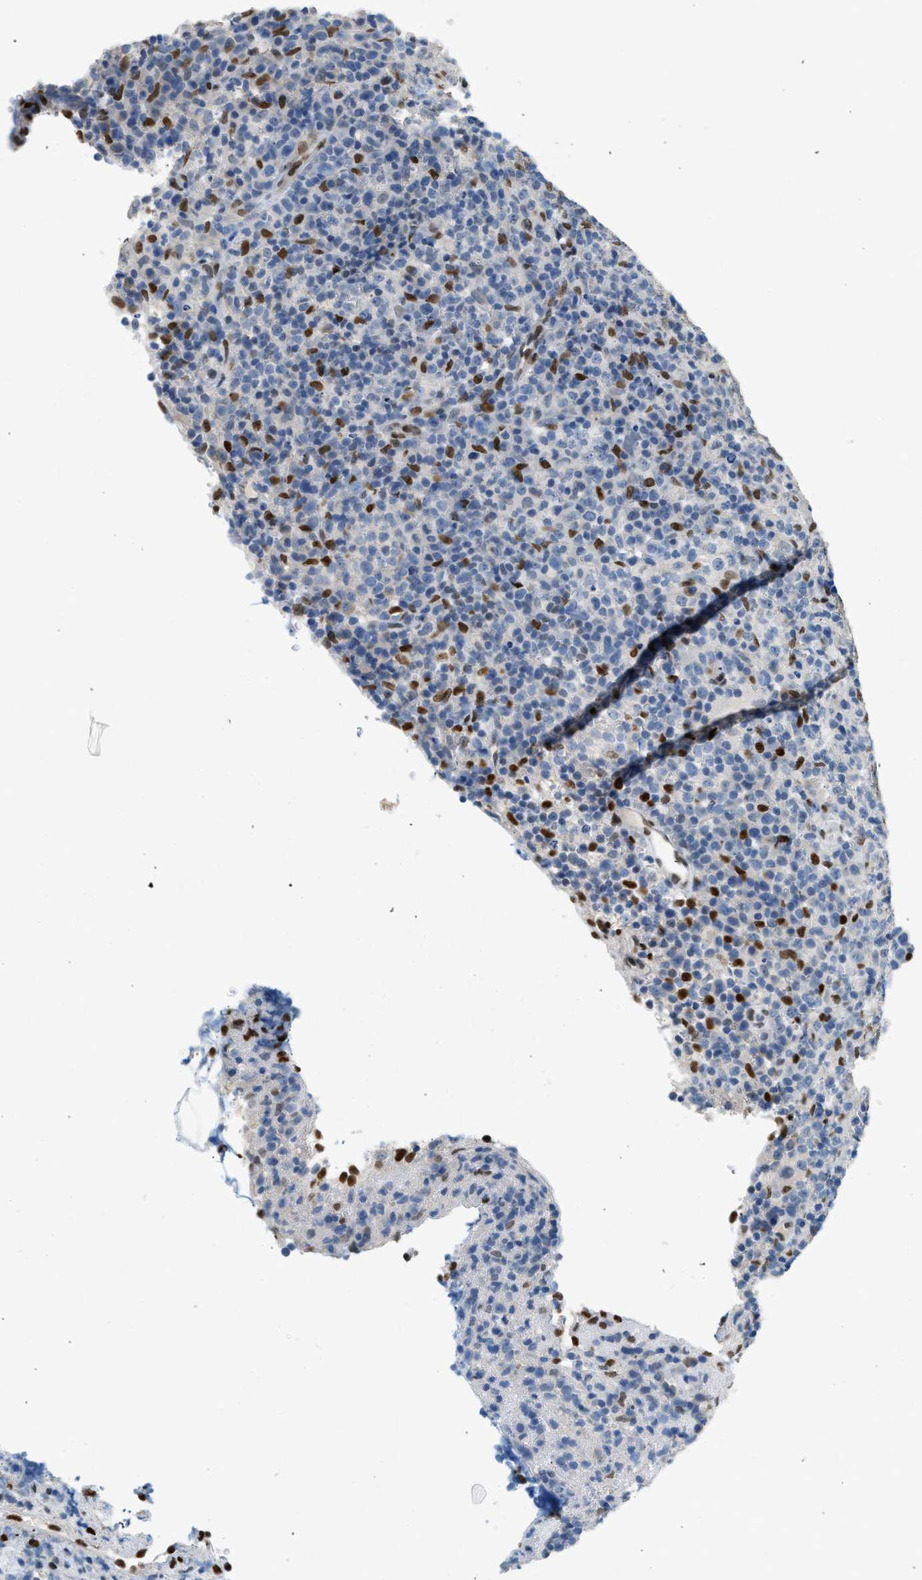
{"staining": {"intensity": "negative", "quantity": "none", "location": "none"}, "tissue": "lymphoma", "cell_type": "Tumor cells", "image_type": "cancer", "snomed": [{"axis": "morphology", "description": "Malignant lymphoma, non-Hodgkin's type, High grade"}, {"axis": "topography", "description": "Lymph node"}], "caption": "This is a micrograph of immunohistochemistry staining of lymphoma, which shows no positivity in tumor cells.", "gene": "ZBTB20", "patient": {"sex": "female", "age": 76}}